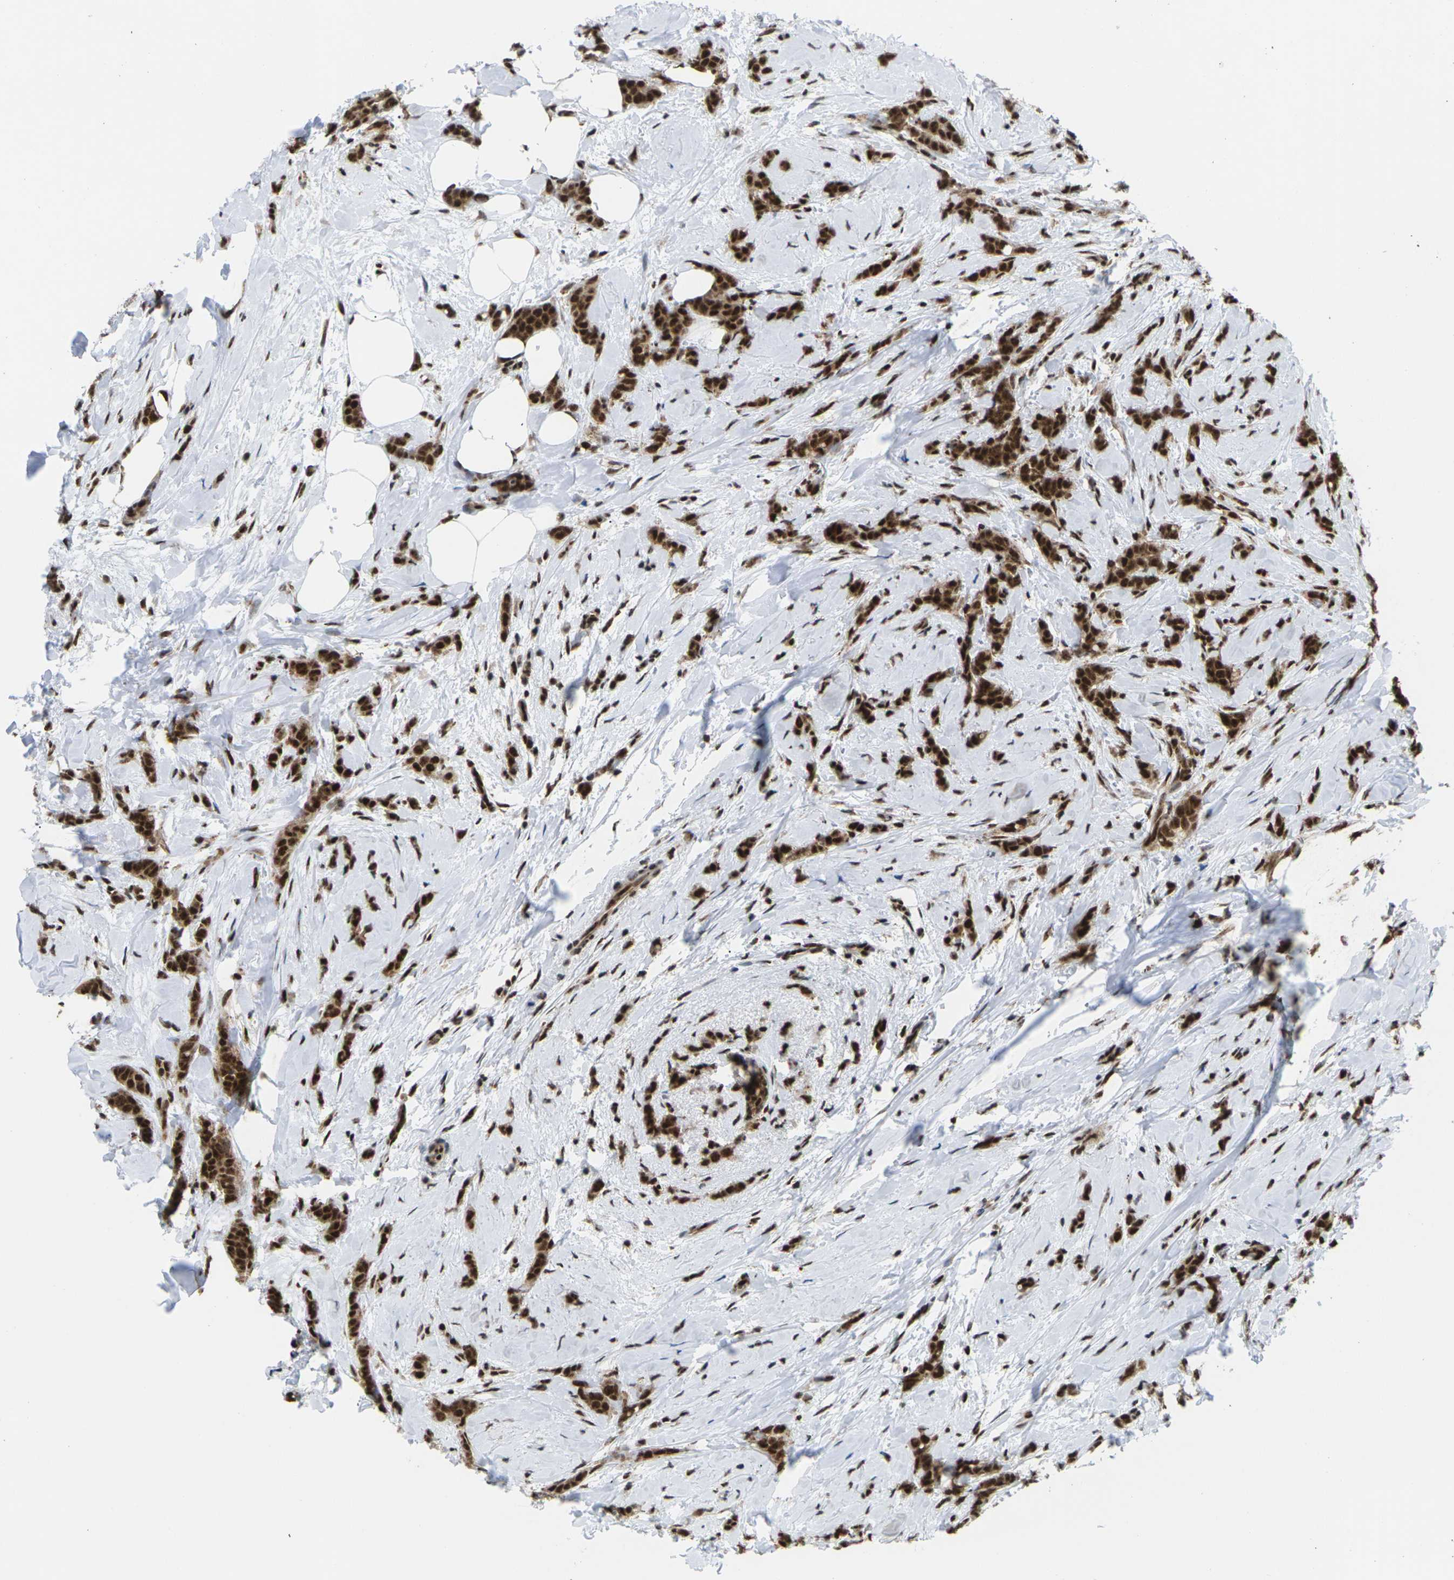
{"staining": {"intensity": "strong", "quantity": ">75%", "location": "cytoplasmic/membranous,nuclear"}, "tissue": "breast cancer", "cell_type": "Tumor cells", "image_type": "cancer", "snomed": [{"axis": "morphology", "description": "Lobular carcinoma, in situ"}, {"axis": "morphology", "description": "Lobular carcinoma"}, {"axis": "topography", "description": "Breast"}], "caption": "Brown immunohistochemical staining in breast cancer (lobular carcinoma) displays strong cytoplasmic/membranous and nuclear staining in about >75% of tumor cells.", "gene": "MAGOH", "patient": {"sex": "female", "age": 41}}